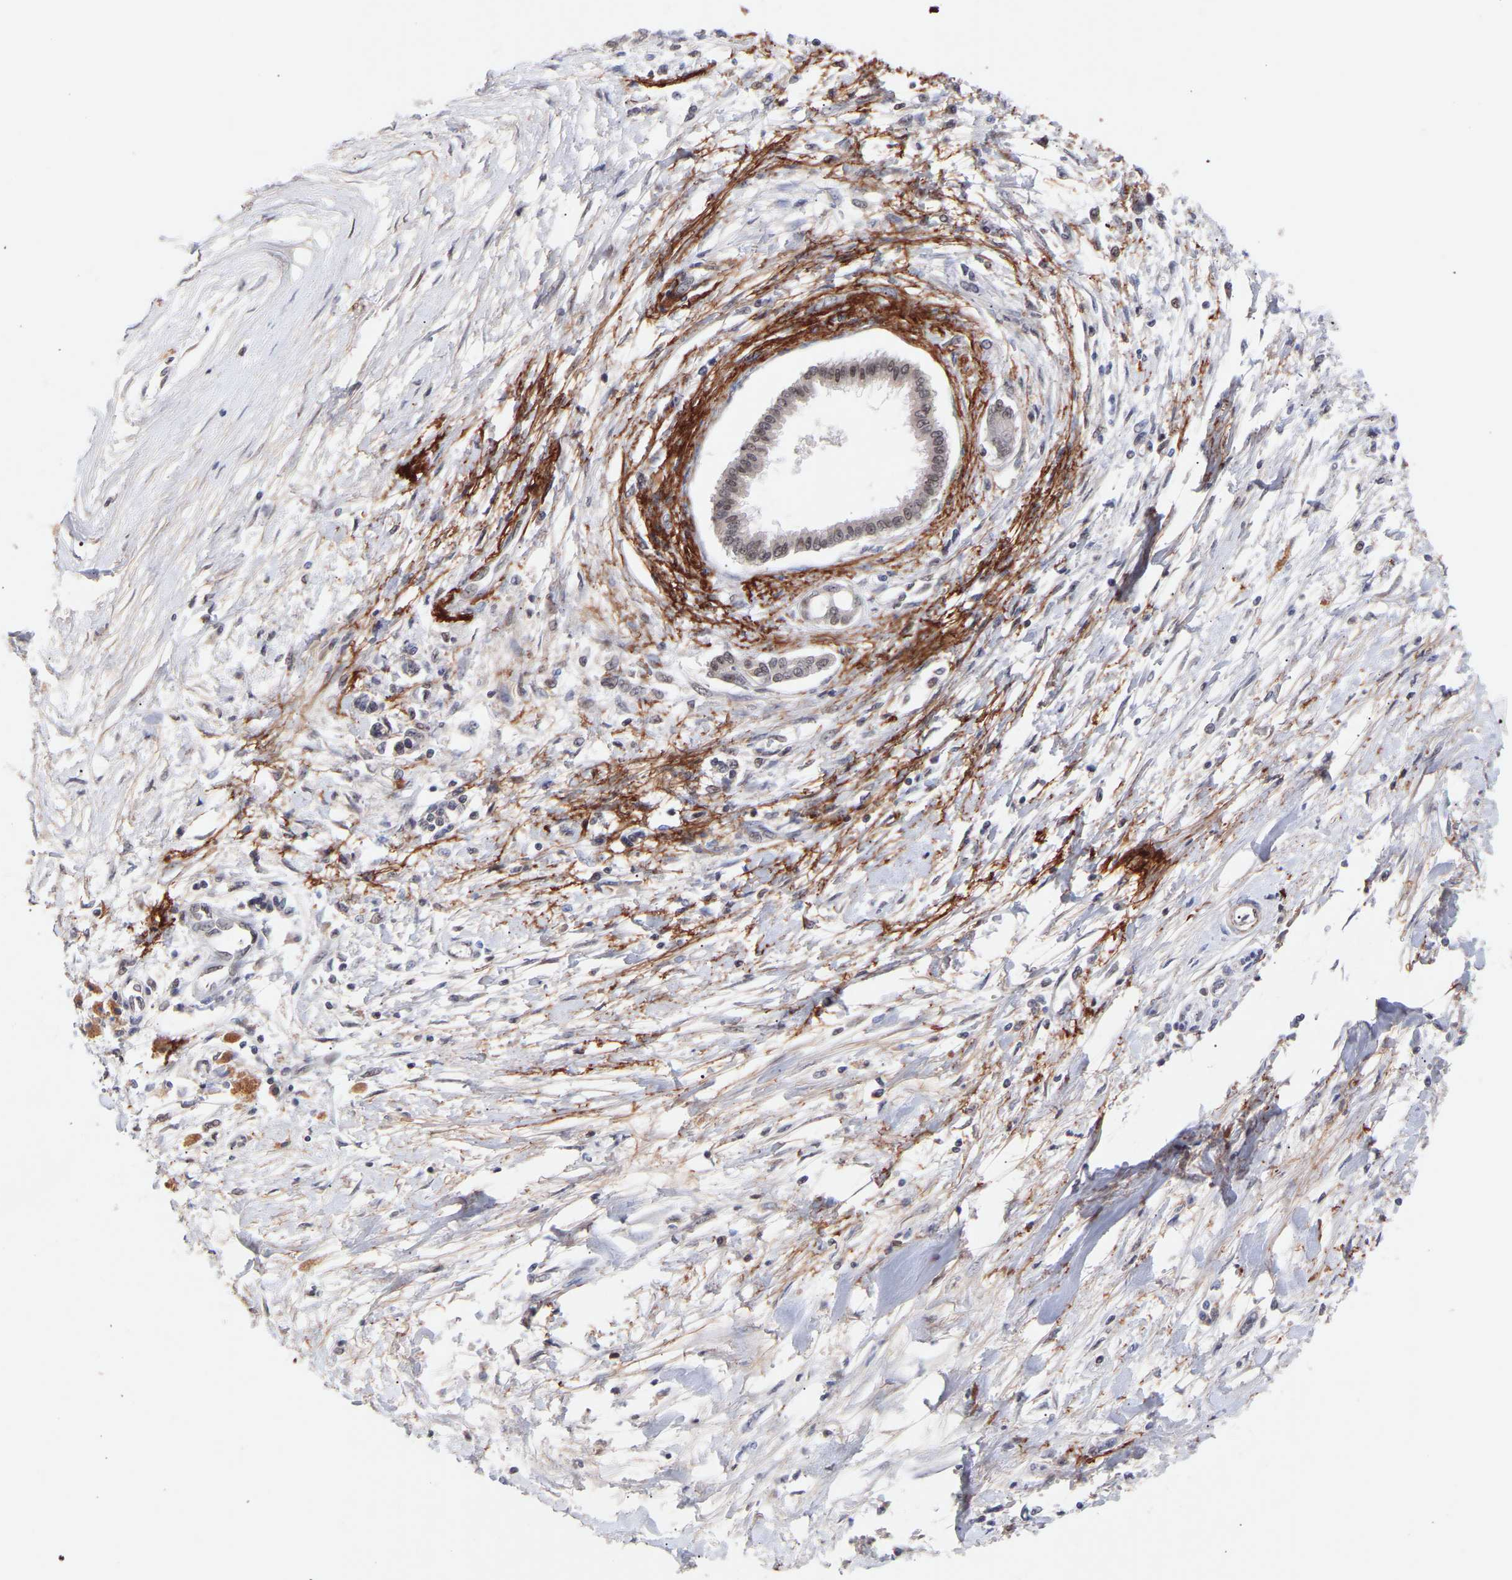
{"staining": {"intensity": "negative", "quantity": "none", "location": "none"}, "tissue": "pancreatic cancer", "cell_type": "Tumor cells", "image_type": "cancer", "snomed": [{"axis": "morphology", "description": "Adenocarcinoma, NOS"}, {"axis": "topography", "description": "Pancreas"}], "caption": "IHC photomicrograph of human pancreatic adenocarcinoma stained for a protein (brown), which displays no staining in tumor cells.", "gene": "RBM15", "patient": {"sex": "male", "age": 56}}